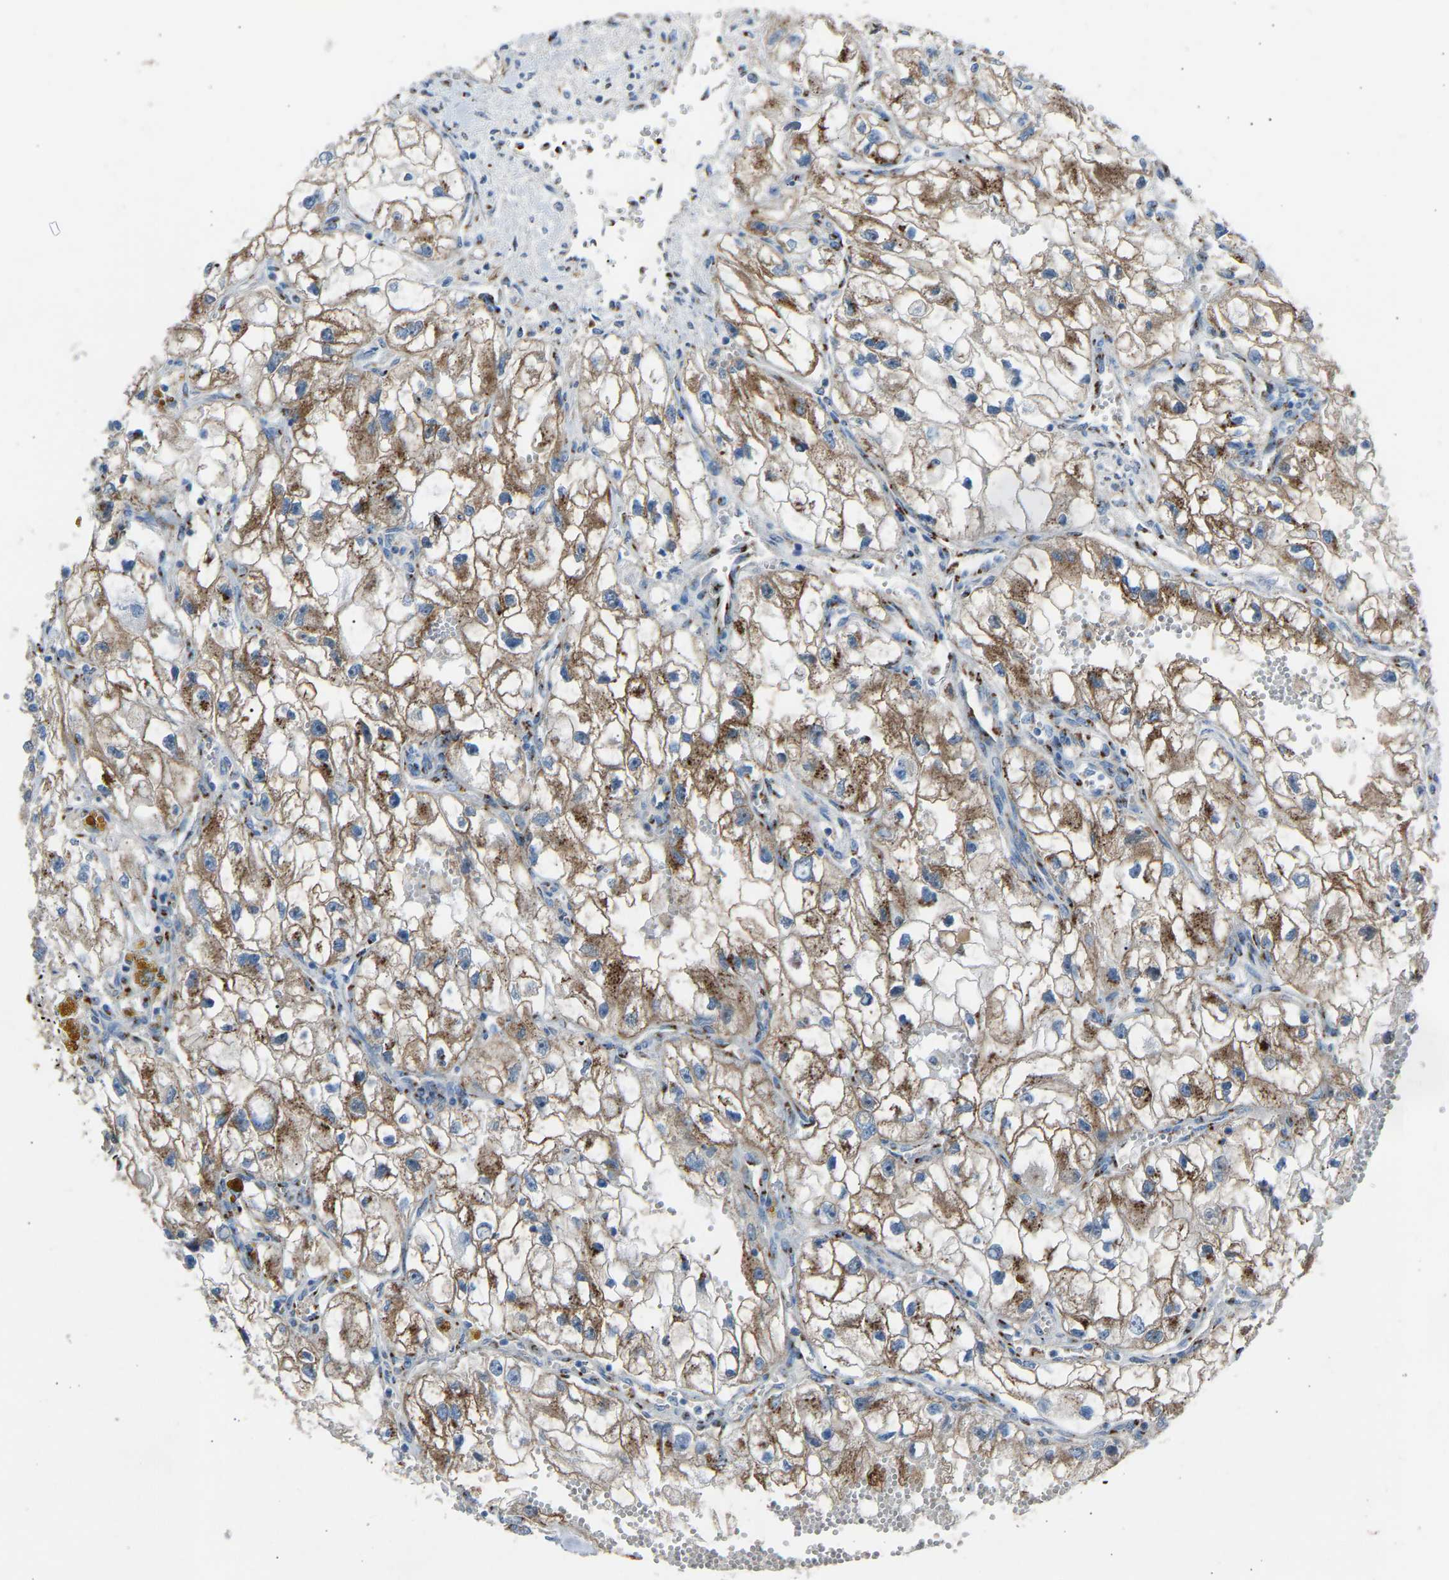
{"staining": {"intensity": "moderate", "quantity": ">75%", "location": "cytoplasmic/membranous"}, "tissue": "renal cancer", "cell_type": "Tumor cells", "image_type": "cancer", "snomed": [{"axis": "morphology", "description": "Adenocarcinoma, NOS"}, {"axis": "topography", "description": "Kidney"}], "caption": "Moderate cytoplasmic/membranous staining for a protein is identified in about >75% of tumor cells of renal adenocarcinoma using immunohistochemistry.", "gene": "CYREN", "patient": {"sex": "female", "age": 70}}